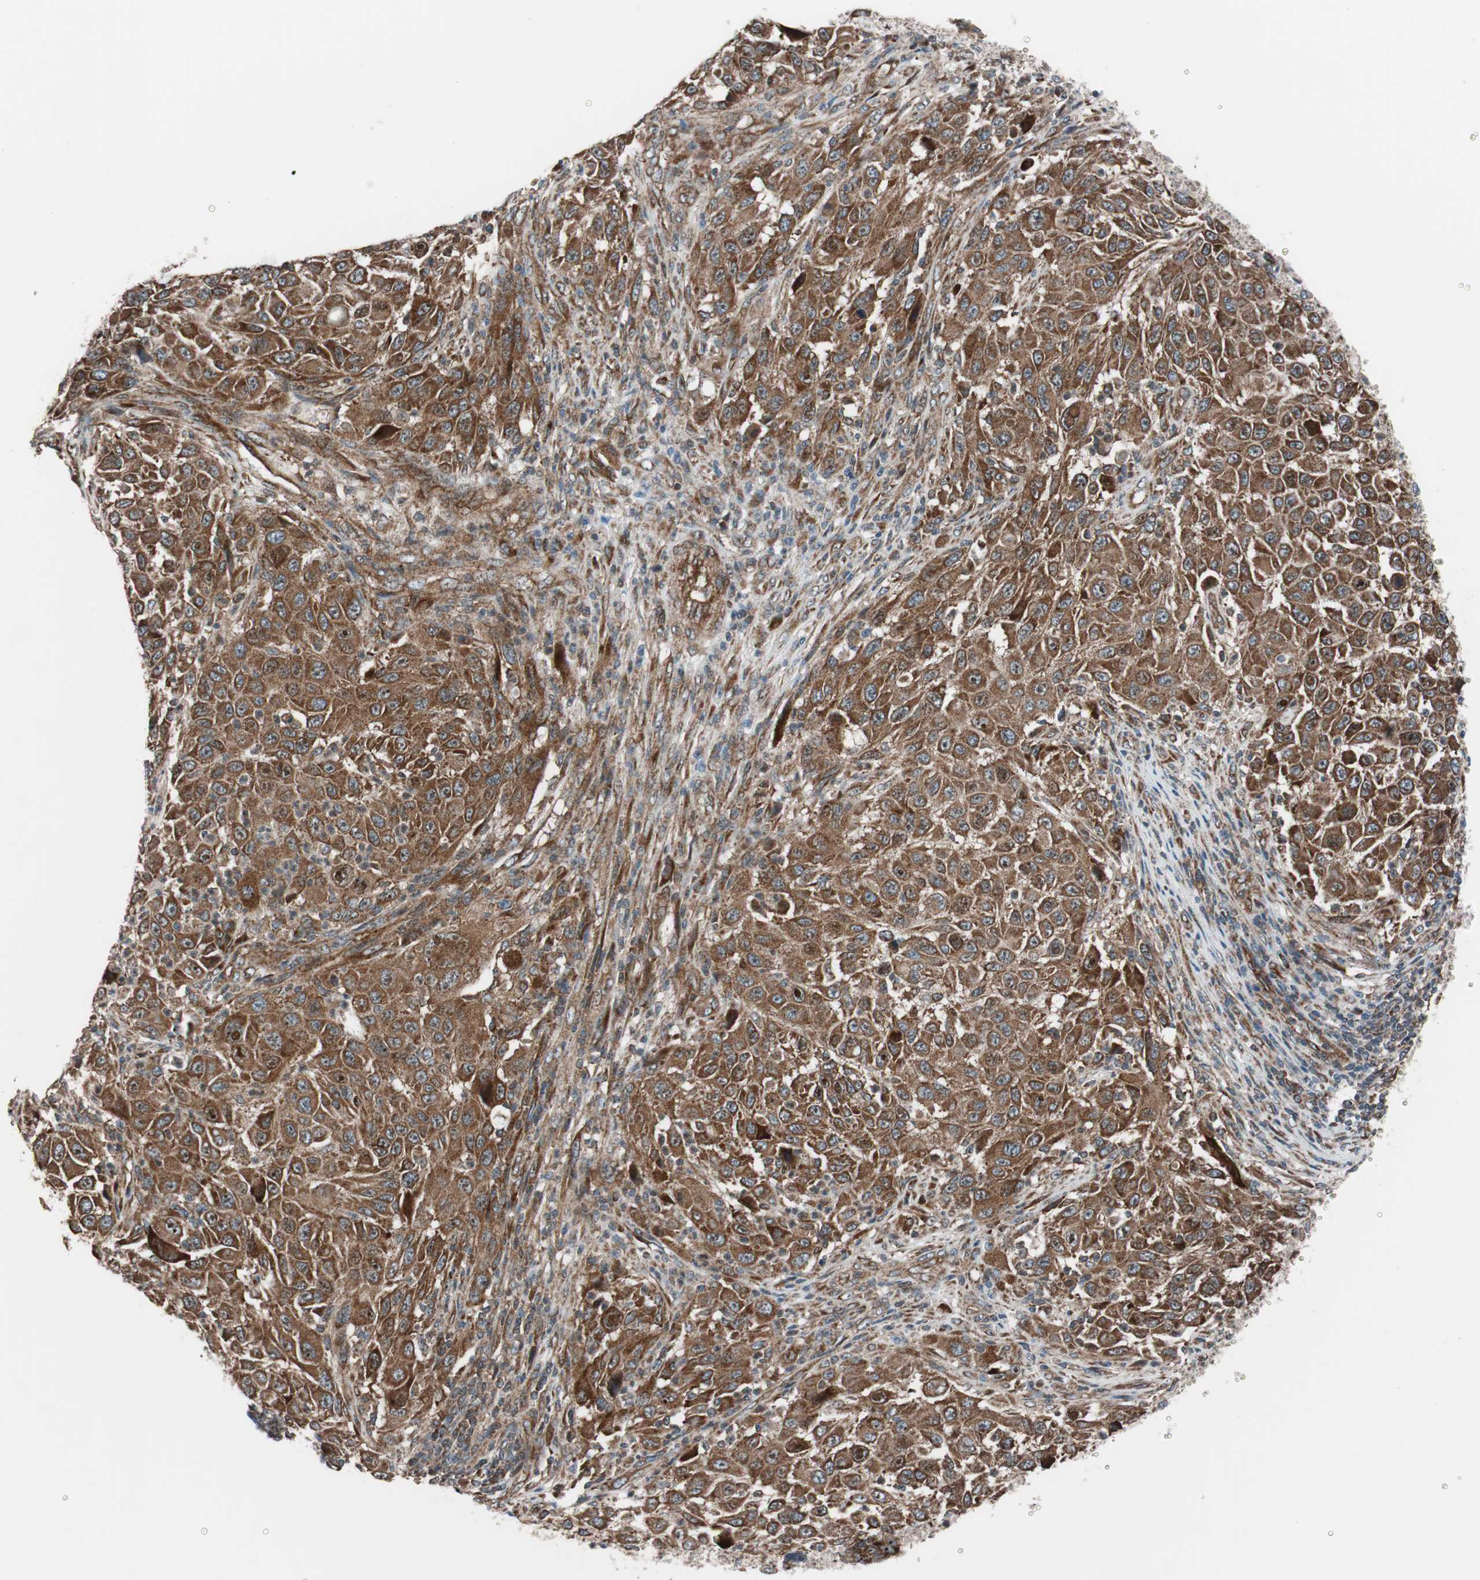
{"staining": {"intensity": "strong", "quantity": ">75%", "location": "cytoplasmic/membranous"}, "tissue": "melanoma", "cell_type": "Tumor cells", "image_type": "cancer", "snomed": [{"axis": "morphology", "description": "Malignant melanoma, Metastatic site"}, {"axis": "topography", "description": "Lymph node"}], "caption": "Strong cytoplasmic/membranous positivity is seen in approximately >75% of tumor cells in malignant melanoma (metastatic site).", "gene": "CCL14", "patient": {"sex": "male", "age": 61}}